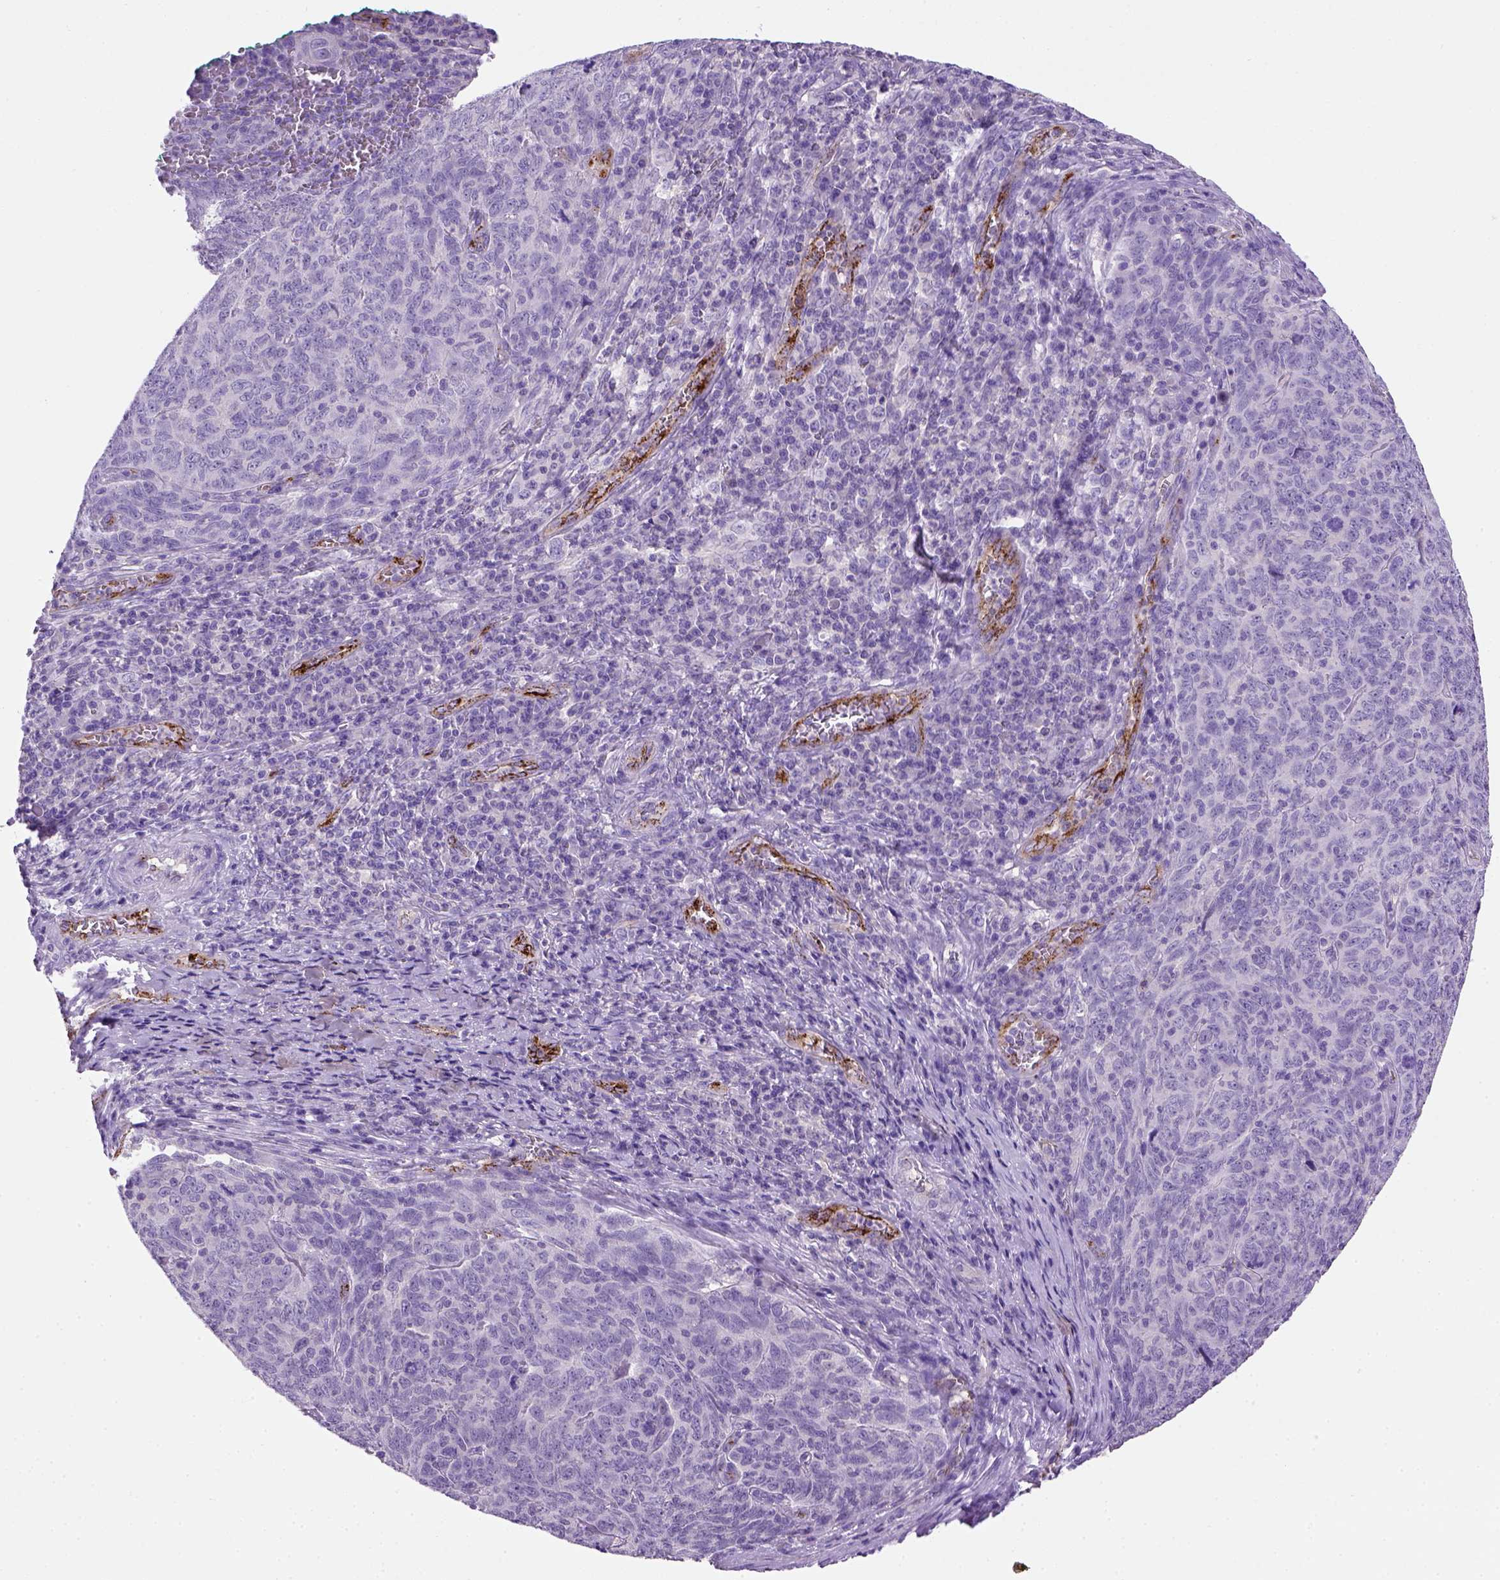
{"staining": {"intensity": "negative", "quantity": "none", "location": "none"}, "tissue": "skin cancer", "cell_type": "Tumor cells", "image_type": "cancer", "snomed": [{"axis": "morphology", "description": "Squamous cell carcinoma, NOS"}, {"axis": "topography", "description": "Skin"}, {"axis": "topography", "description": "Anal"}], "caption": "A micrograph of skin cancer stained for a protein displays no brown staining in tumor cells.", "gene": "VWF", "patient": {"sex": "female", "age": 51}}